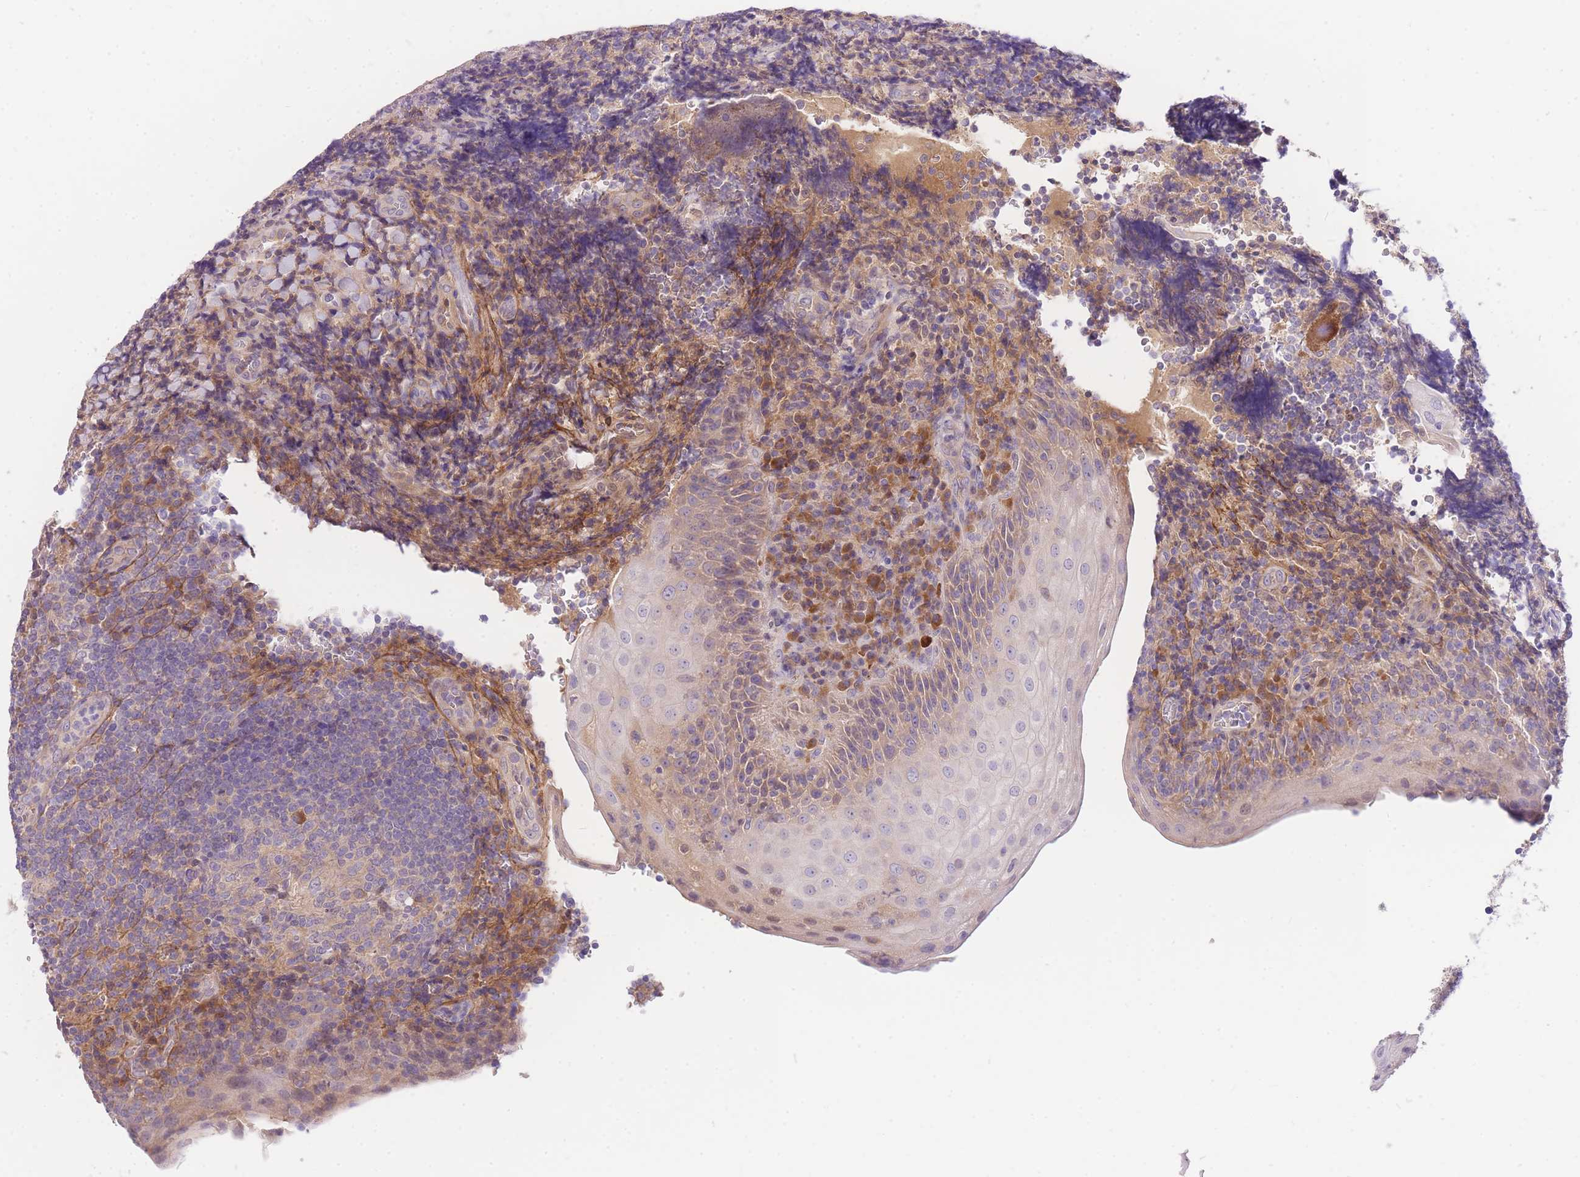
{"staining": {"intensity": "moderate", "quantity": "25%-75%", "location": "cytoplasmic/membranous"}, "tissue": "tonsil", "cell_type": "Germinal center cells", "image_type": "normal", "snomed": [{"axis": "morphology", "description": "Normal tissue, NOS"}, {"axis": "topography", "description": "Tonsil"}], "caption": "Tonsil stained with DAB (3,3'-diaminobenzidine) immunohistochemistry displays medium levels of moderate cytoplasmic/membranous positivity in approximately 25%-75% of germinal center cells.", "gene": "LIPH", "patient": {"sex": "male", "age": 37}}